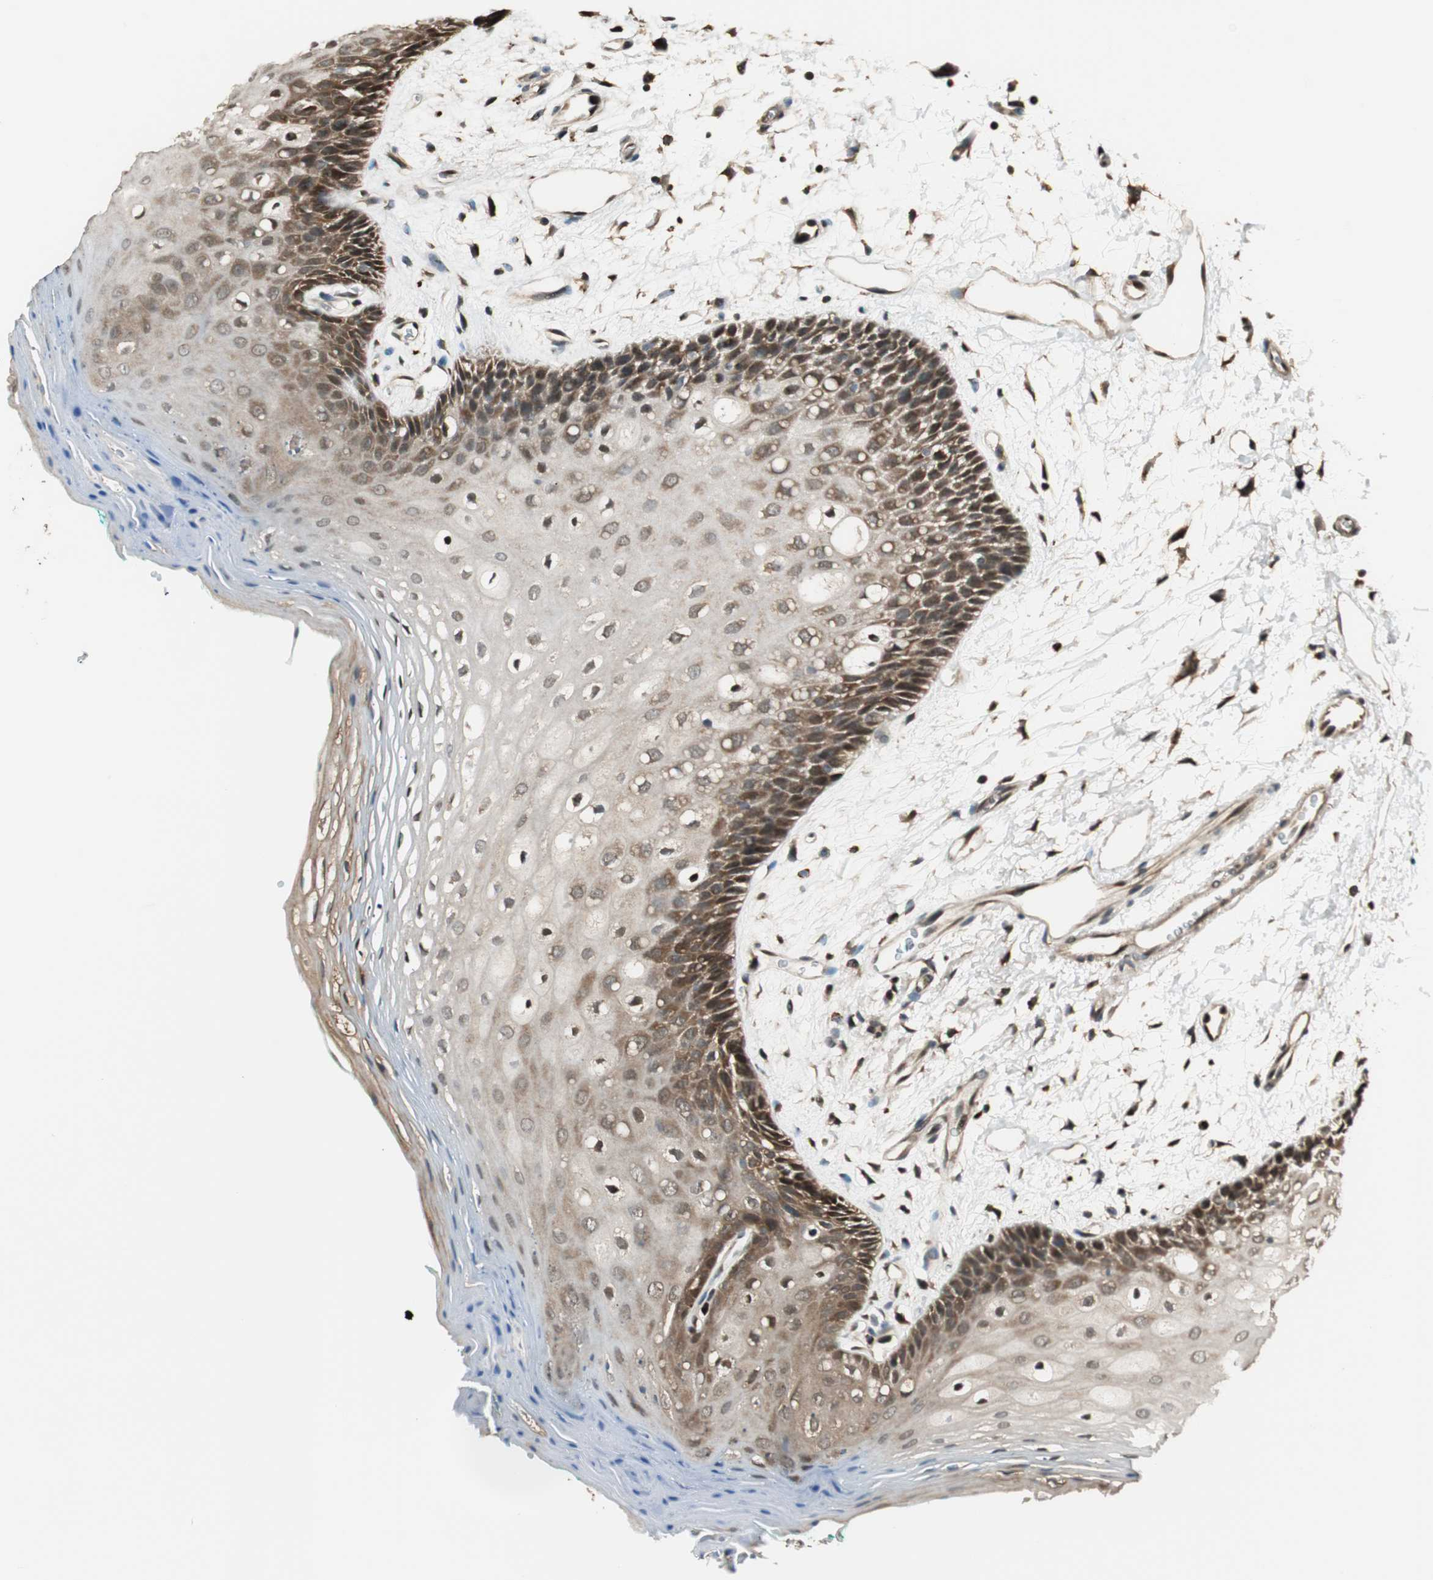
{"staining": {"intensity": "strong", "quantity": ">75%", "location": "cytoplasmic/membranous,nuclear"}, "tissue": "oral mucosa", "cell_type": "Squamous epithelial cells", "image_type": "normal", "snomed": [{"axis": "morphology", "description": "Normal tissue, NOS"}, {"axis": "topography", "description": "Skeletal muscle"}, {"axis": "topography", "description": "Oral tissue"}, {"axis": "topography", "description": "Peripheral nerve tissue"}], "caption": "Brown immunohistochemical staining in benign human oral mucosa displays strong cytoplasmic/membranous,nuclear expression in approximately >75% of squamous epithelial cells.", "gene": "ENSG00000268870", "patient": {"sex": "female", "age": 84}}